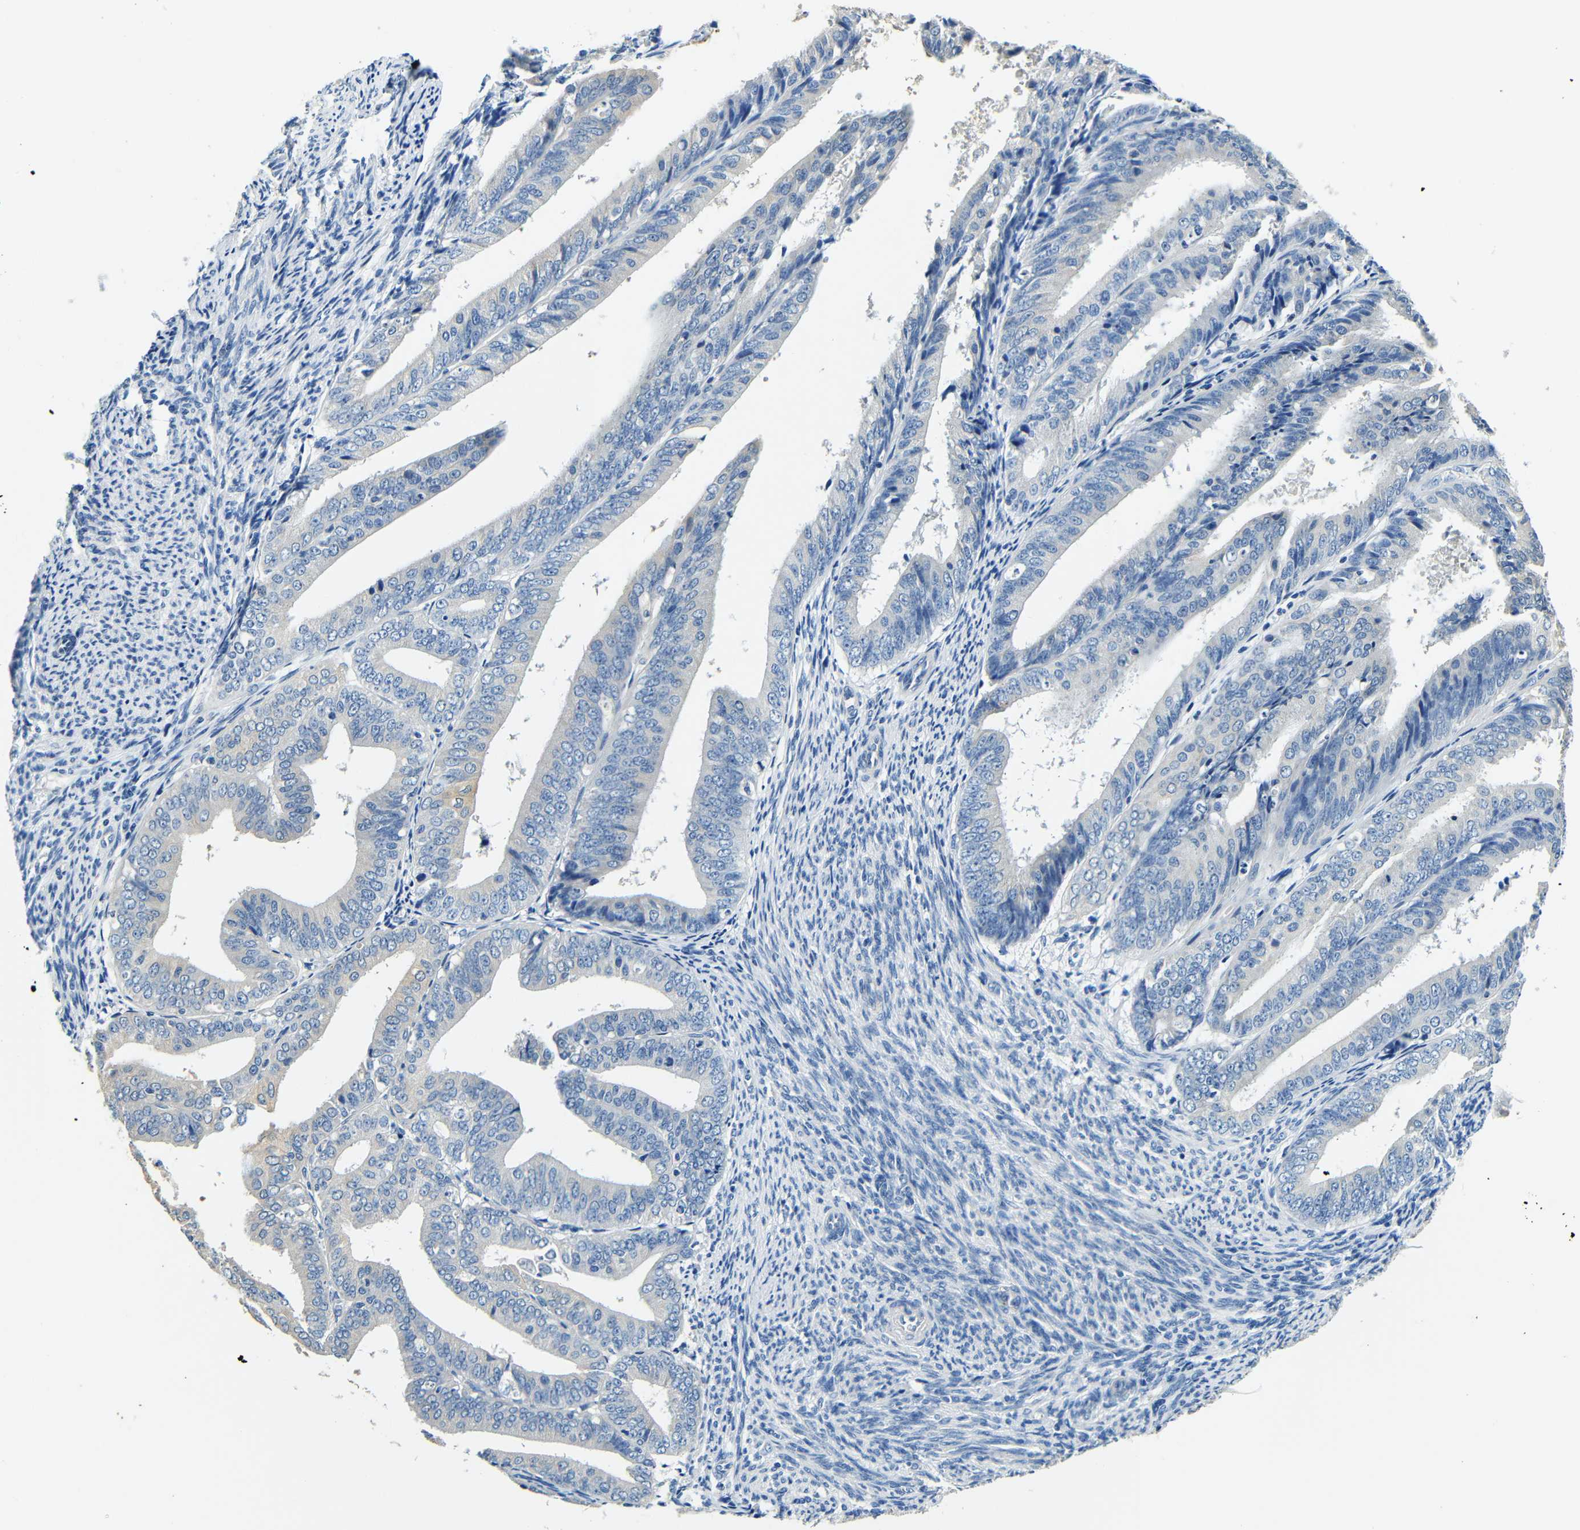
{"staining": {"intensity": "negative", "quantity": "none", "location": "none"}, "tissue": "endometrial cancer", "cell_type": "Tumor cells", "image_type": "cancer", "snomed": [{"axis": "morphology", "description": "Adenocarcinoma, NOS"}, {"axis": "topography", "description": "Endometrium"}], "caption": "A high-resolution image shows IHC staining of endometrial cancer (adenocarcinoma), which demonstrates no significant positivity in tumor cells.", "gene": "FMO5", "patient": {"sex": "female", "age": 63}}